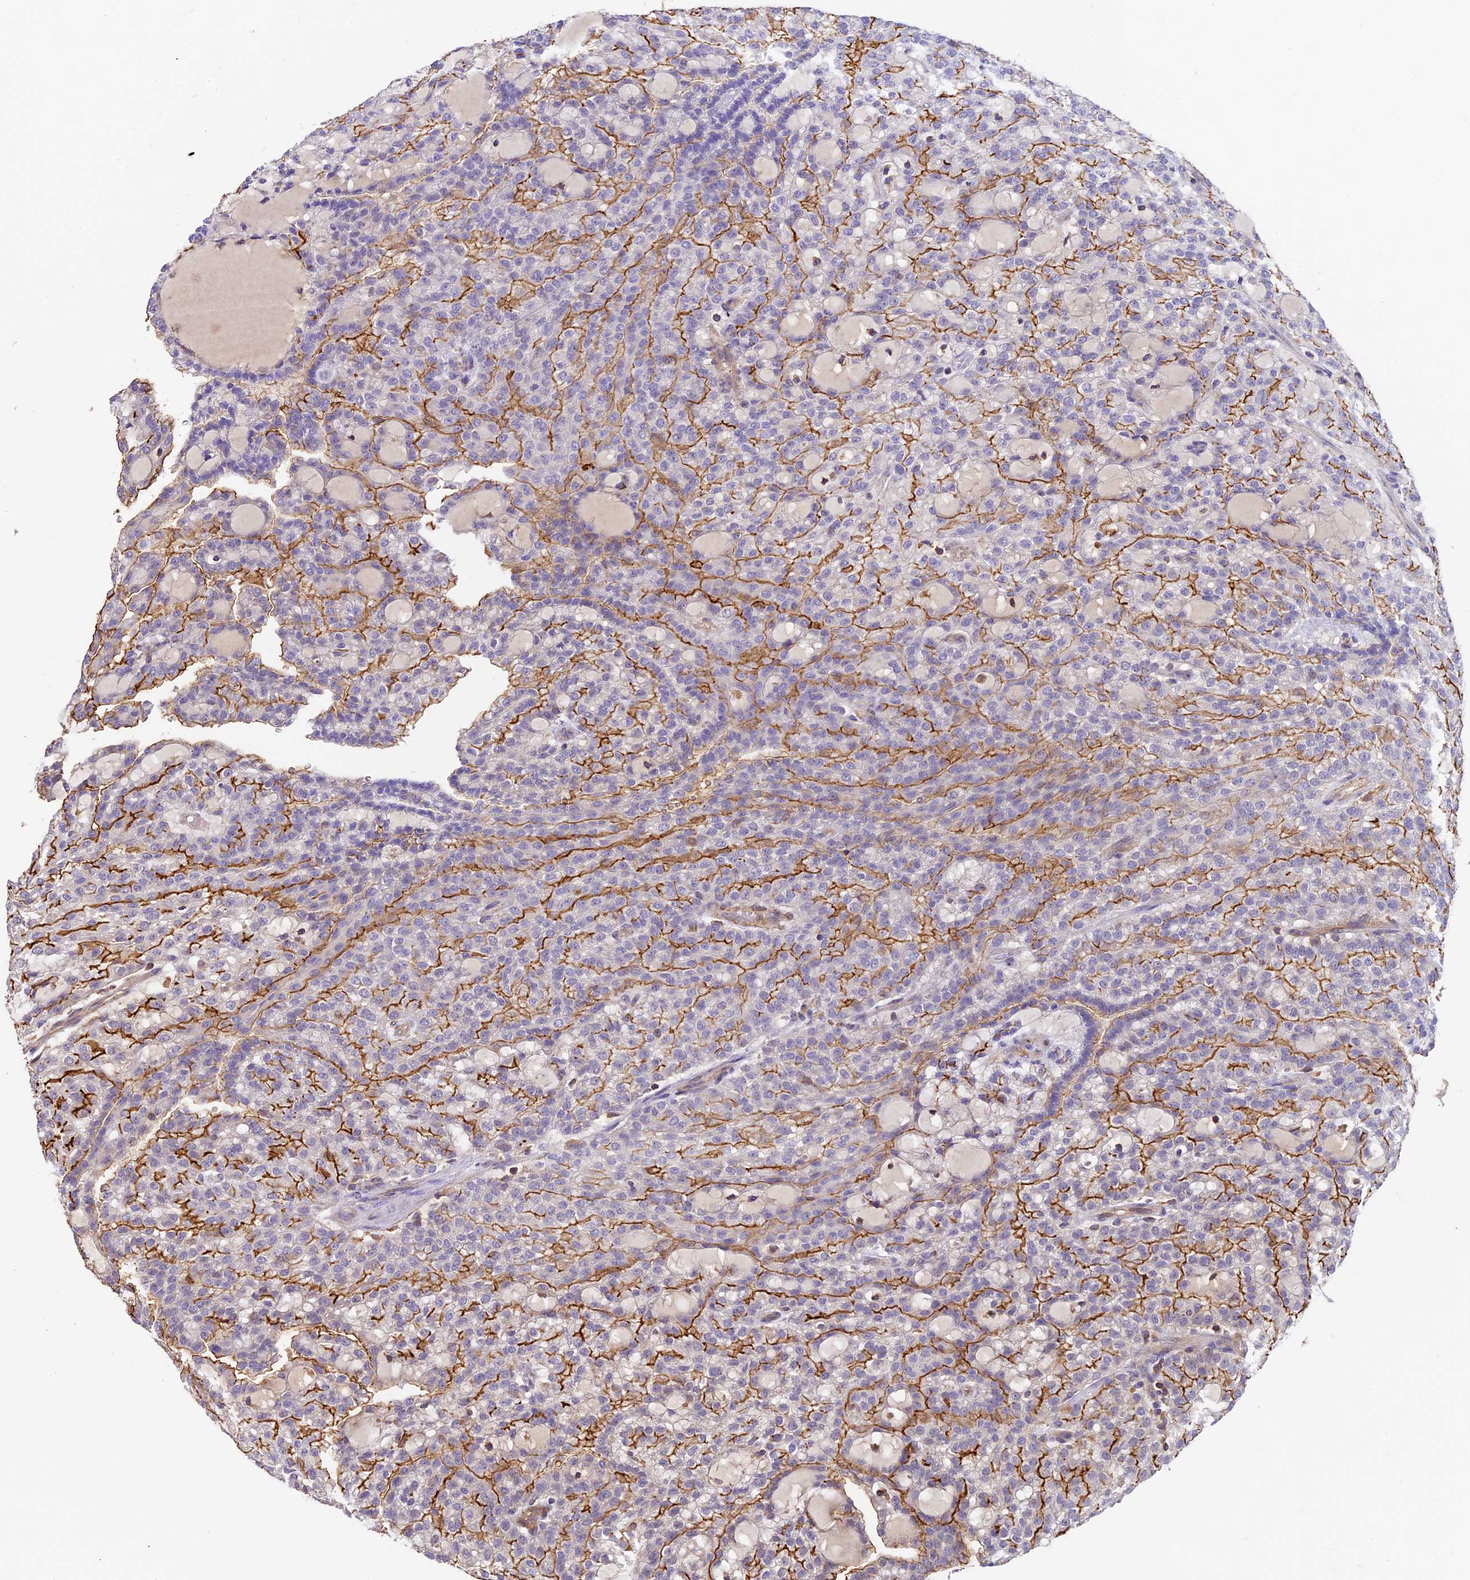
{"staining": {"intensity": "moderate", "quantity": "25%-75%", "location": "cytoplasmic/membranous"}, "tissue": "renal cancer", "cell_type": "Tumor cells", "image_type": "cancer", "snomed": [{"axis": "morphology", "description": "Adenocarcinoma, NOS"}, {"axis": "topography", "description": "Kidney"}], "caption": "The micrograph displays a brown stain indicating the presence of a protein in the cytoplasmic/membranous of tumor cells in adenocarcinoma (renal).", "gene": "TBC1D1", "patient": {"sex": "male", "age": 63}}